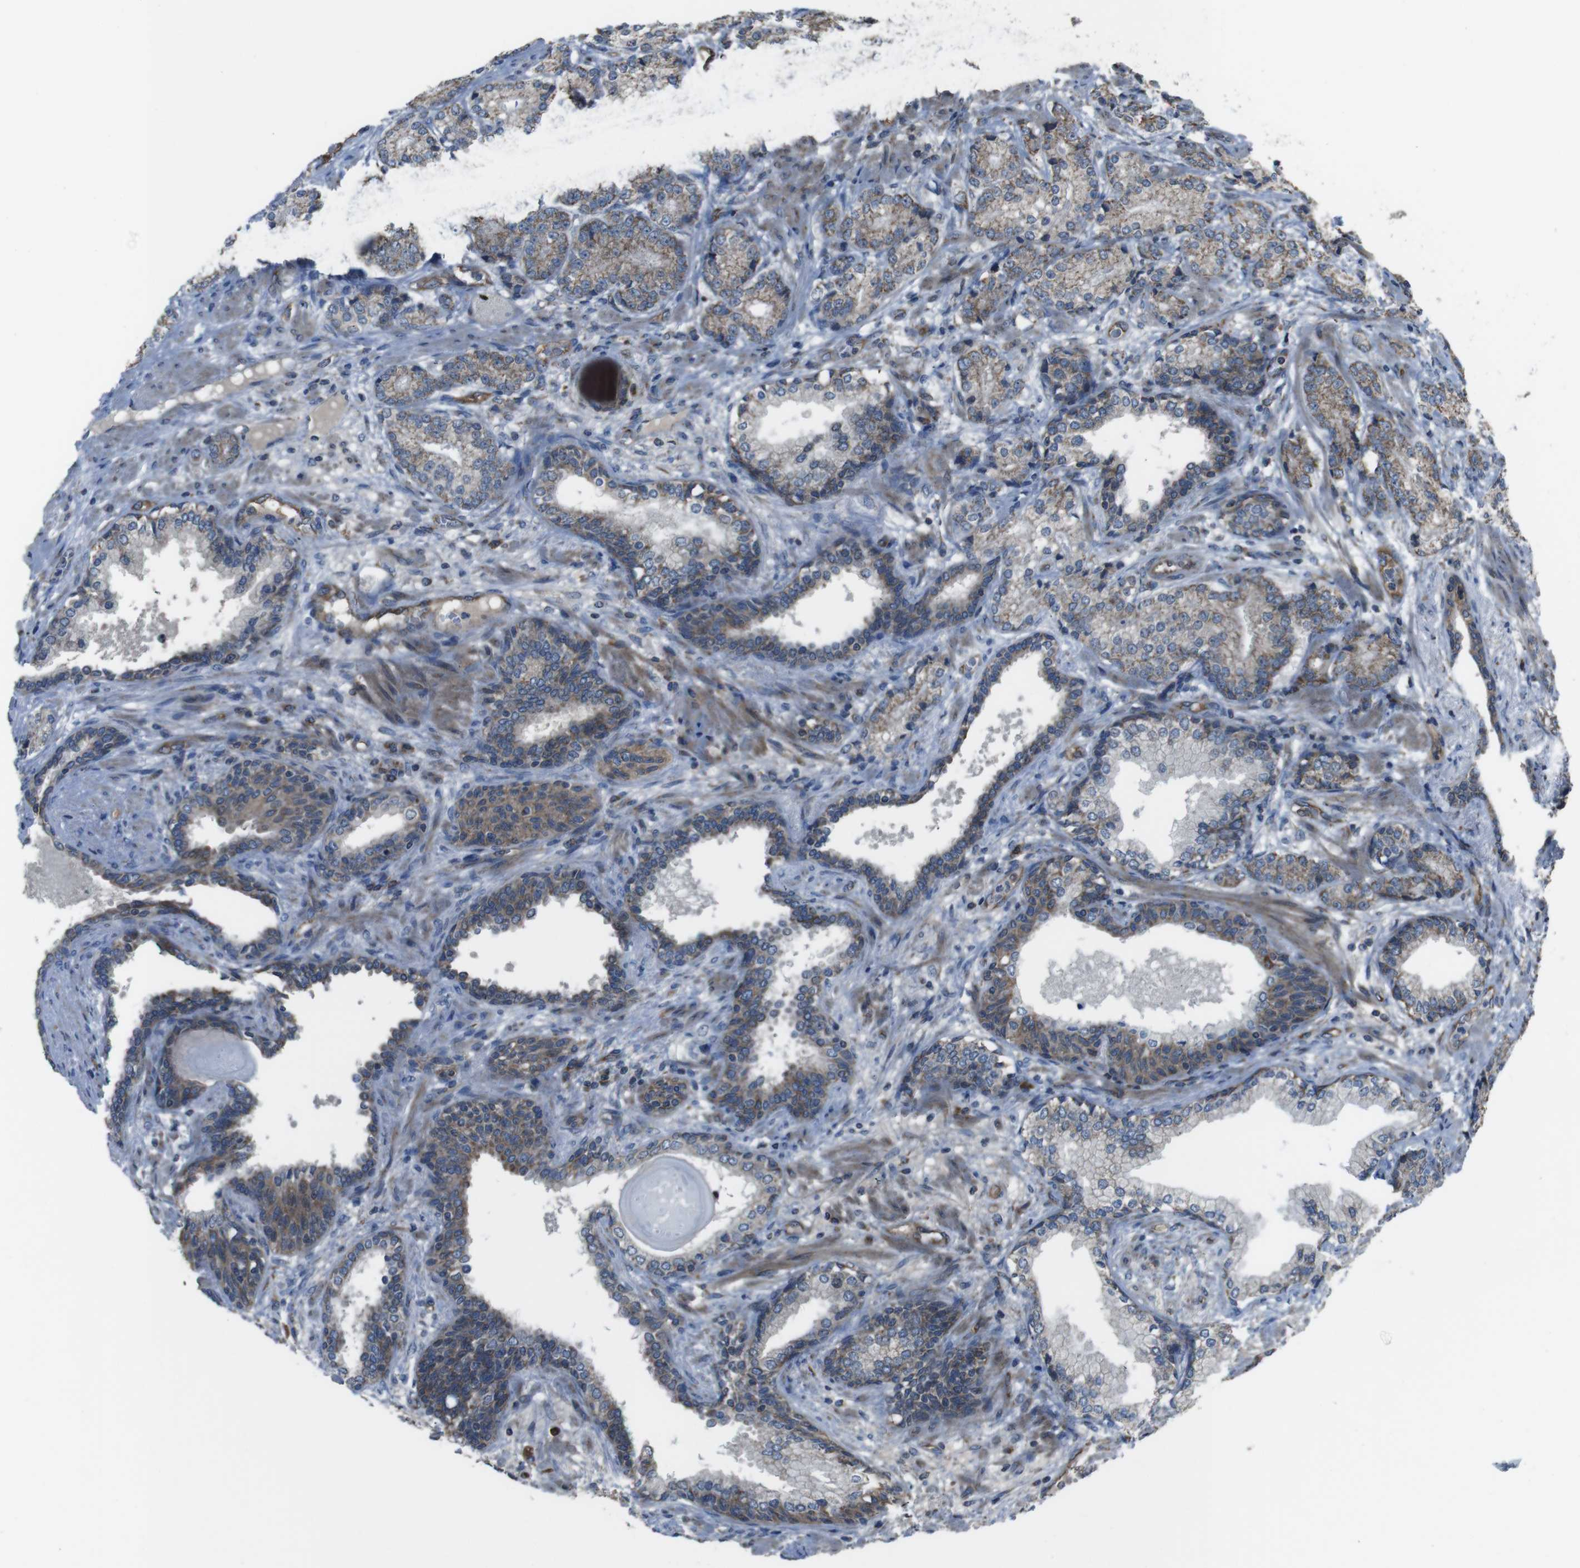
{"staining": {"intensity": "moderate", "quantity": "25%-75%", "location": "cytoplasmic/membranous"}, "tissue": "prostate cancer", "cell_type": "Tumor cells", "image_type": "cancer", "snomed": [{"axis": "morphology", "description": "Adenocarcinoma, High grade"}, {"axis": "topography", "description": "Prostate"}], "caption": "An image of human prostate cancer stained for a protein reveals moderate cytoplasmic/membranous brown staining in tumor cells.", "gene": "GIMAP8", "patient": {"sex": "male", "age": 61}}